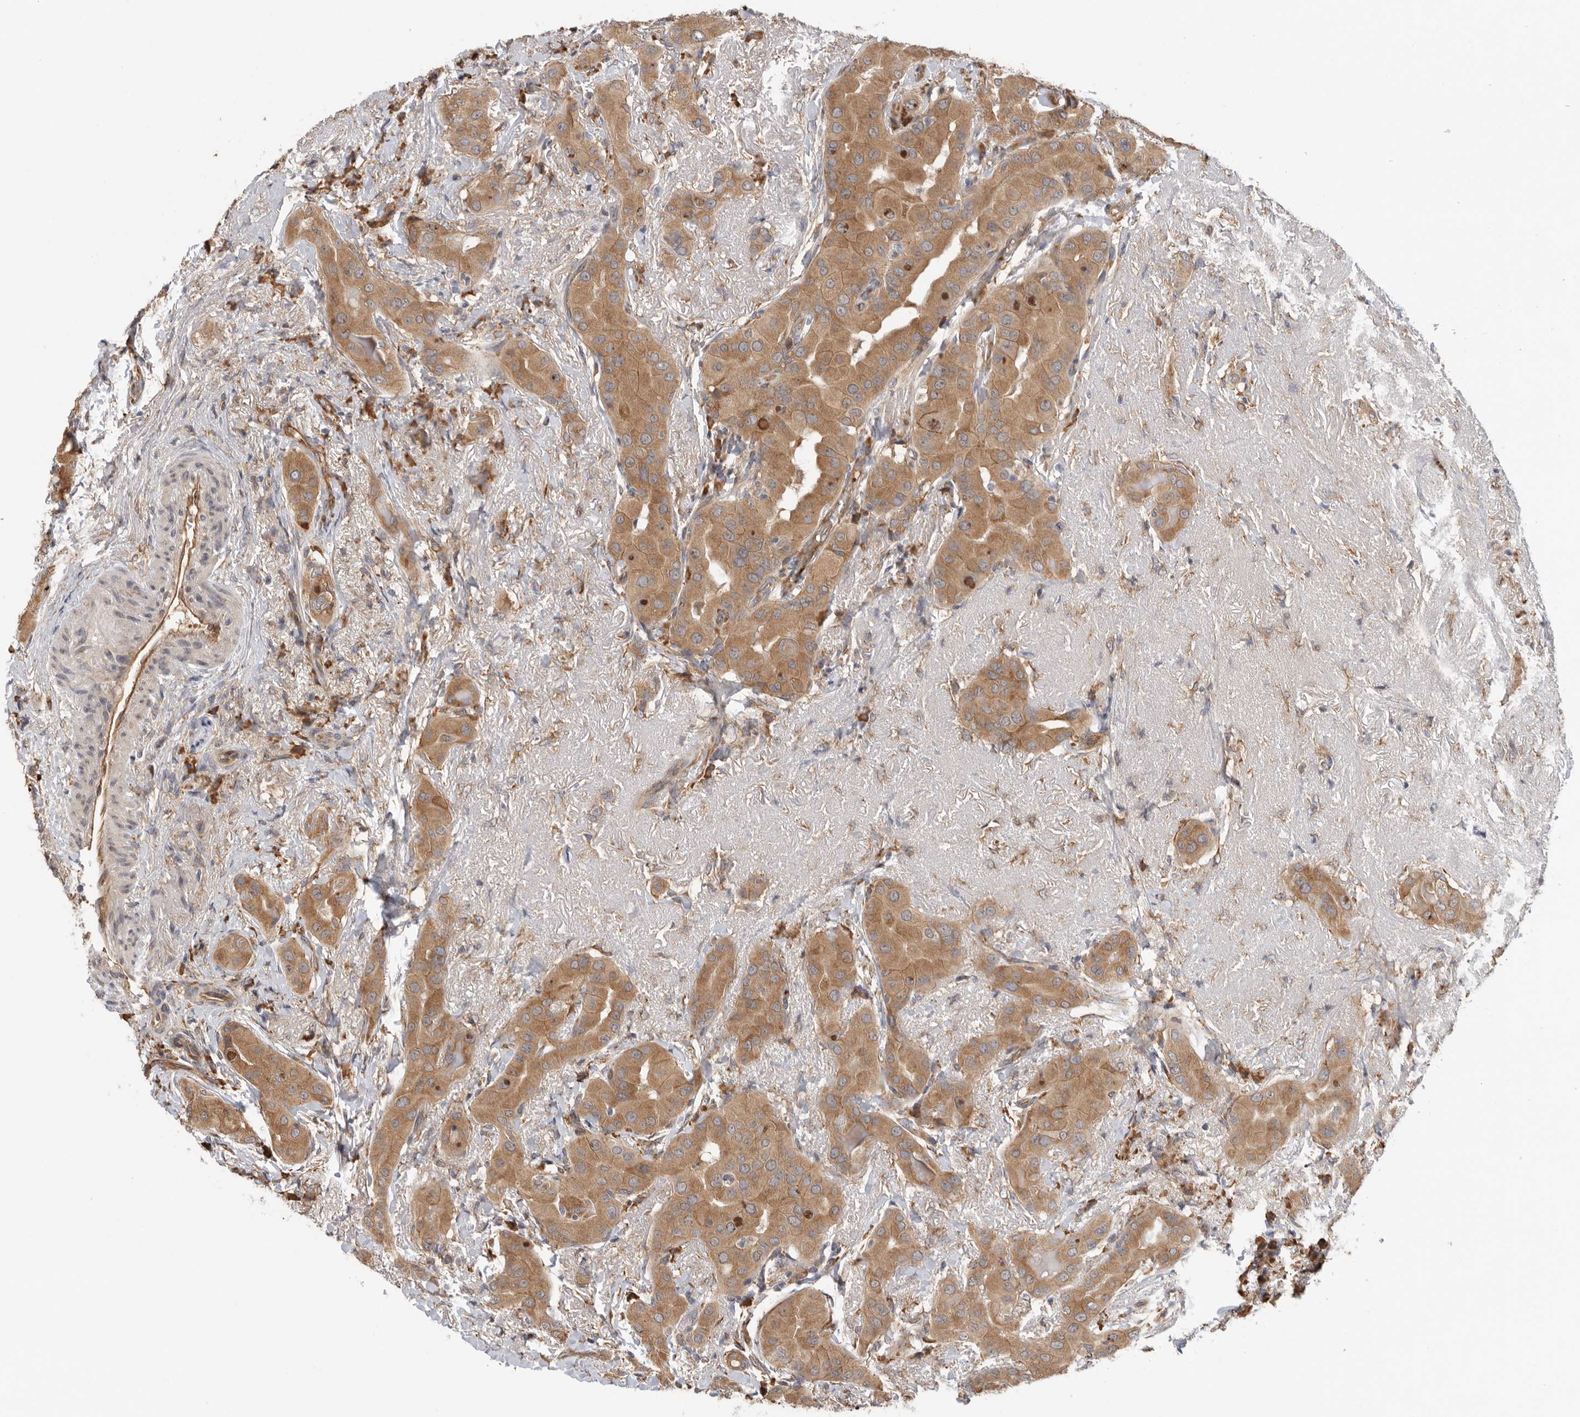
{"staining": {"intensity": "moderate", "quantity": ">75%", "location": "cytoplasmic/membranous"}, "tissue": "thyroid cancer", "cell_type": "Tumor cells", "image_type": "cancer", "snomed": [{"axis": "morphology", "description": "Papillary adenocarcinoma, NOS"}, {"axis": "topography", "description": "Thyroid gland"}], "caption": "Human thyroid cancer (papillary adenocarcinoma) stained with a protein marker exhibits moderate staining in tumor cells.", "gene": "CDC42BPB", "patient": {"sex": "male", "age": 33}}